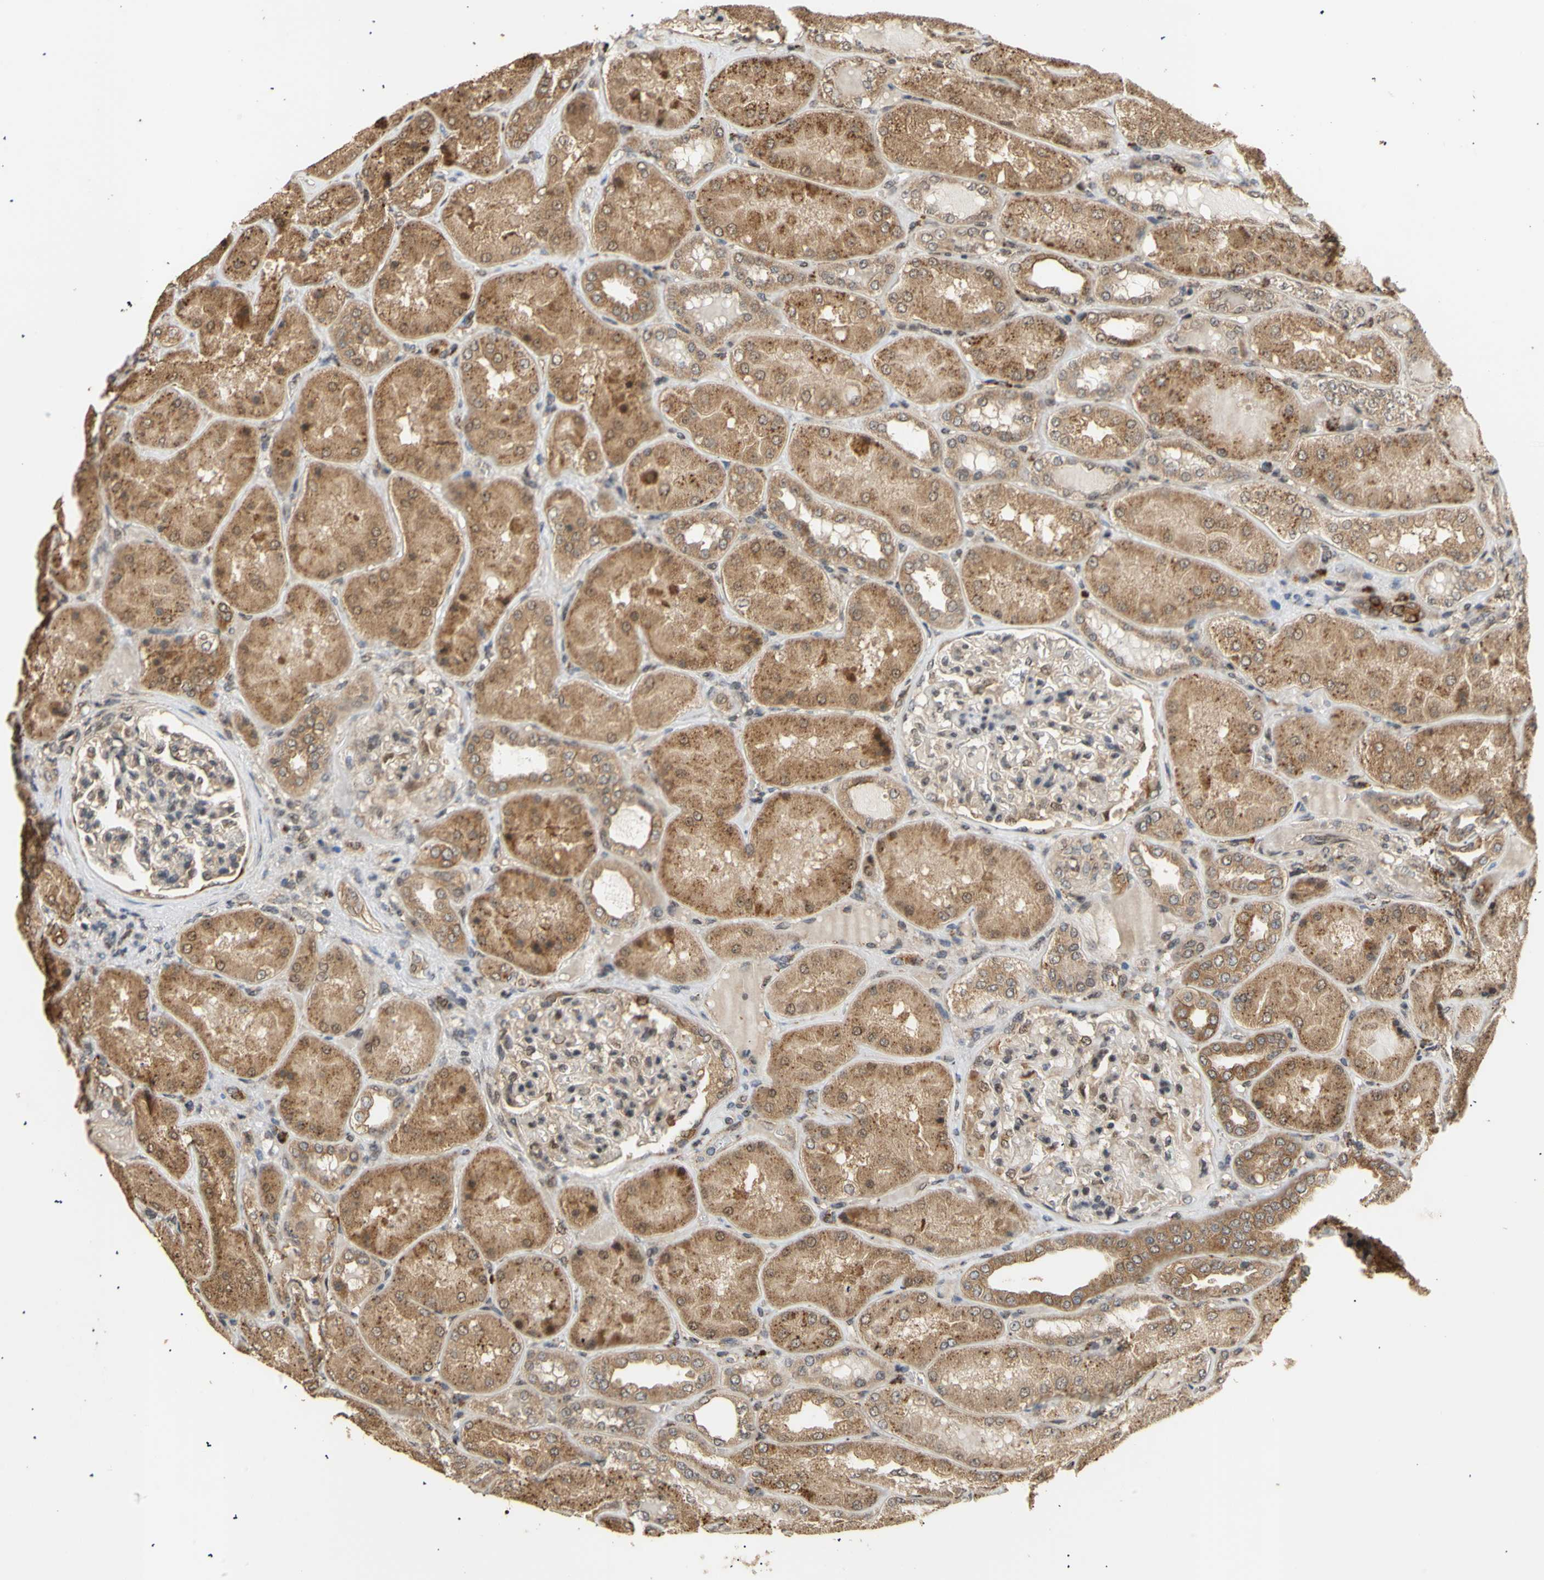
{"staining": {"intensity": "moderate", "quantity": "25%-75%", "location": "cytoplasmic/membranous,nuclear"}, "tissue": "kidney", "cell_type": "Cells in glomeruli", "image_type": "normal", "snomed": [{"axis": "morphology", "description": "Normal tissue, NOS"}, {"axis": "topography", "description": "Kidney"}], "caption": "Immunohistochemistry (IHC) (DAB (3,3'-diaminobenzidine)) staining of normal human kidney exhibits moderate cytoplasmic/membranous,nuclear protein expression in about 25%-75% of cells in glomeruli.", "gene": "GTF2E2", "patient": {"sex": "female", "age": 56}}